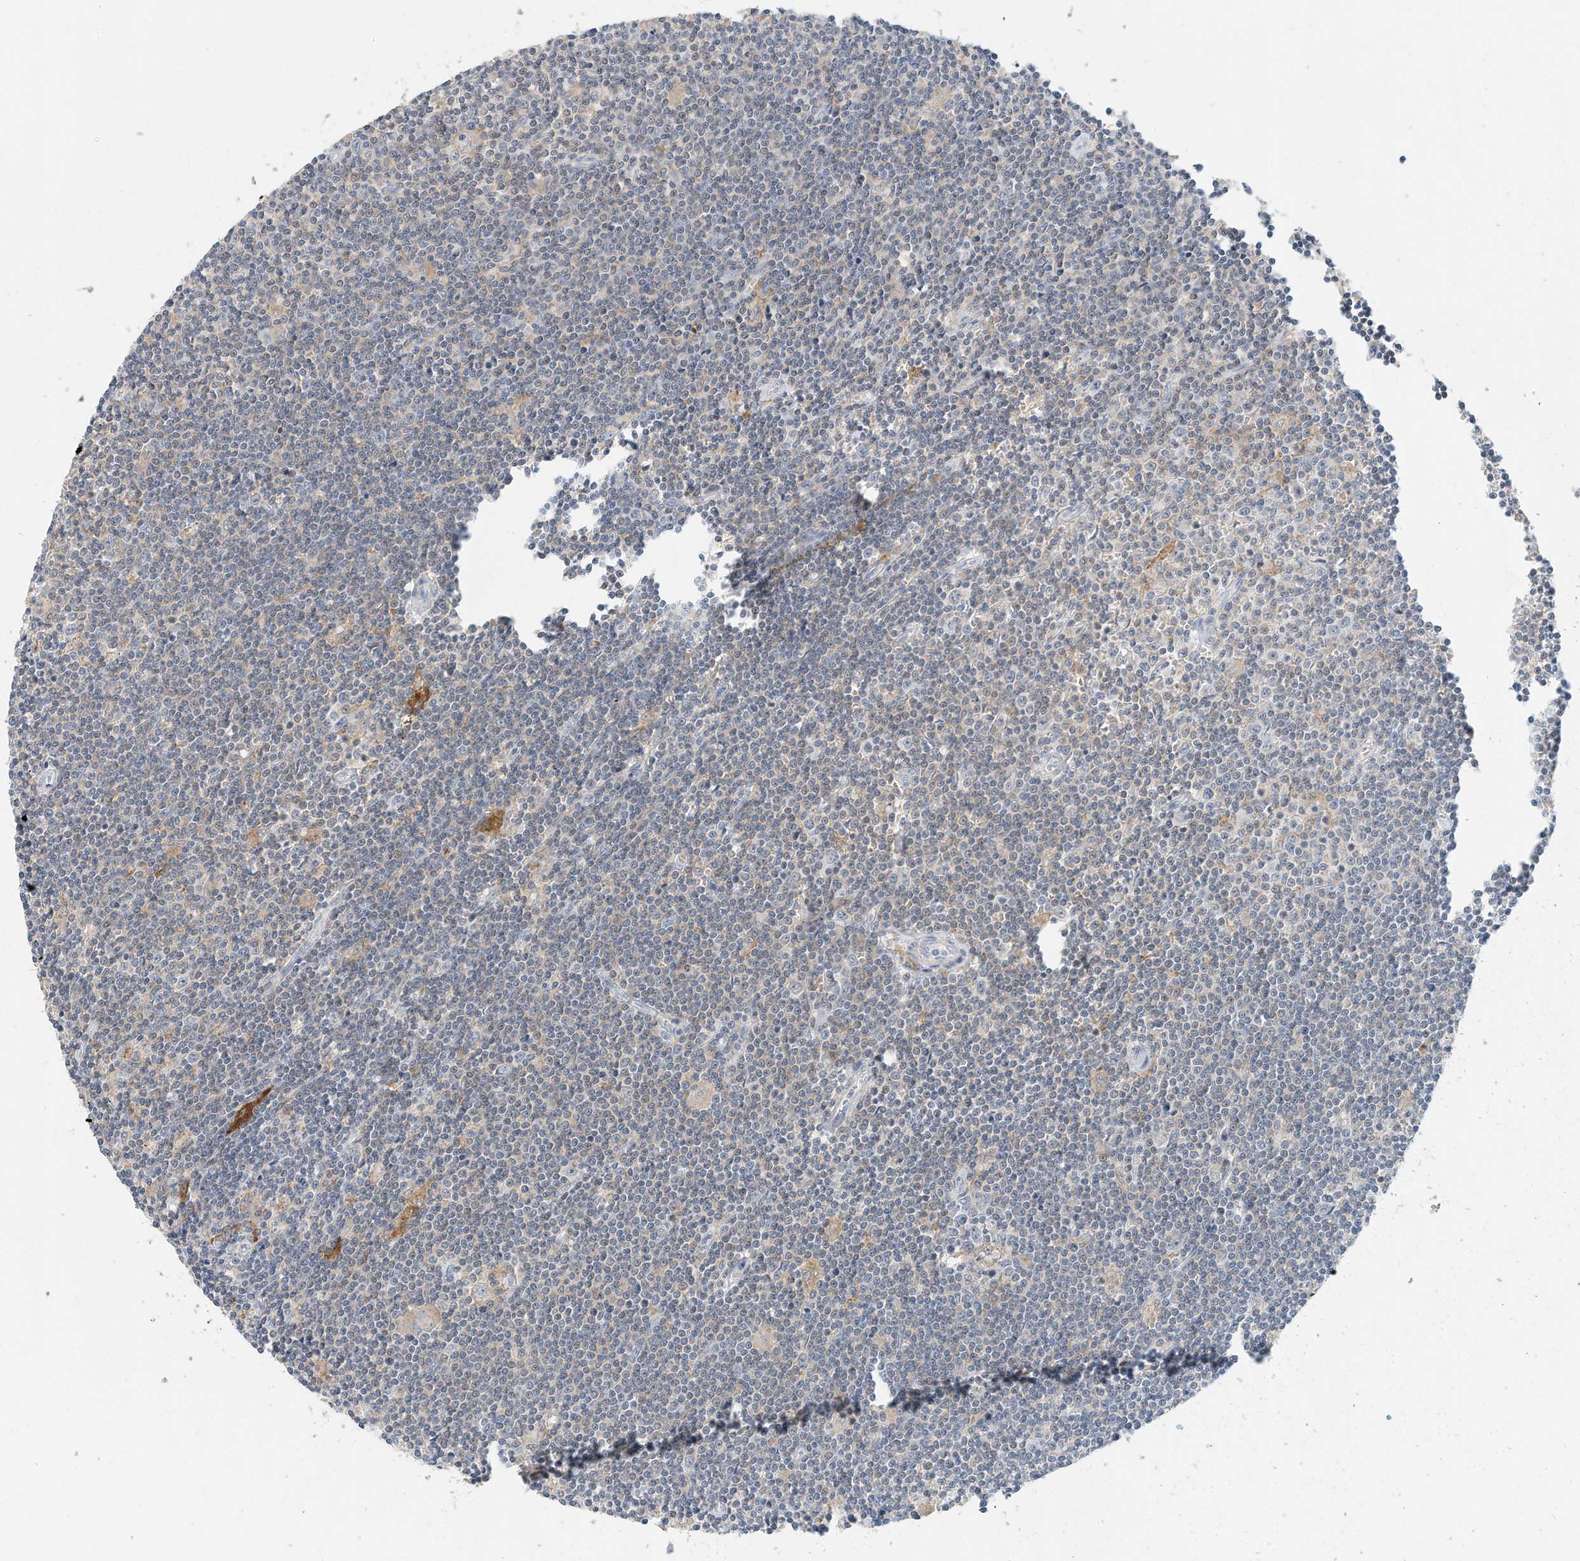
{"staining": {"intensity": "negative", "quantity": "none", "location": "none"}, "tissue": "lymphoma", "cell_type": "Tumor cells", "image_type": "cancer", "snomed": [{"axis": "morphology", "description": "Malignant lymphoma, non-Hodgkin's type, Low grade"}, {"axis": "topography", "description": "Spleen"}], "caption": "Immunohistochemistry (IHC) histopathology image of lymphoma stained for a protein (brown), which shows no expression in tumor cells.", "gene": "MICAL1", "patient": {"sex": "male", "age": 76}}